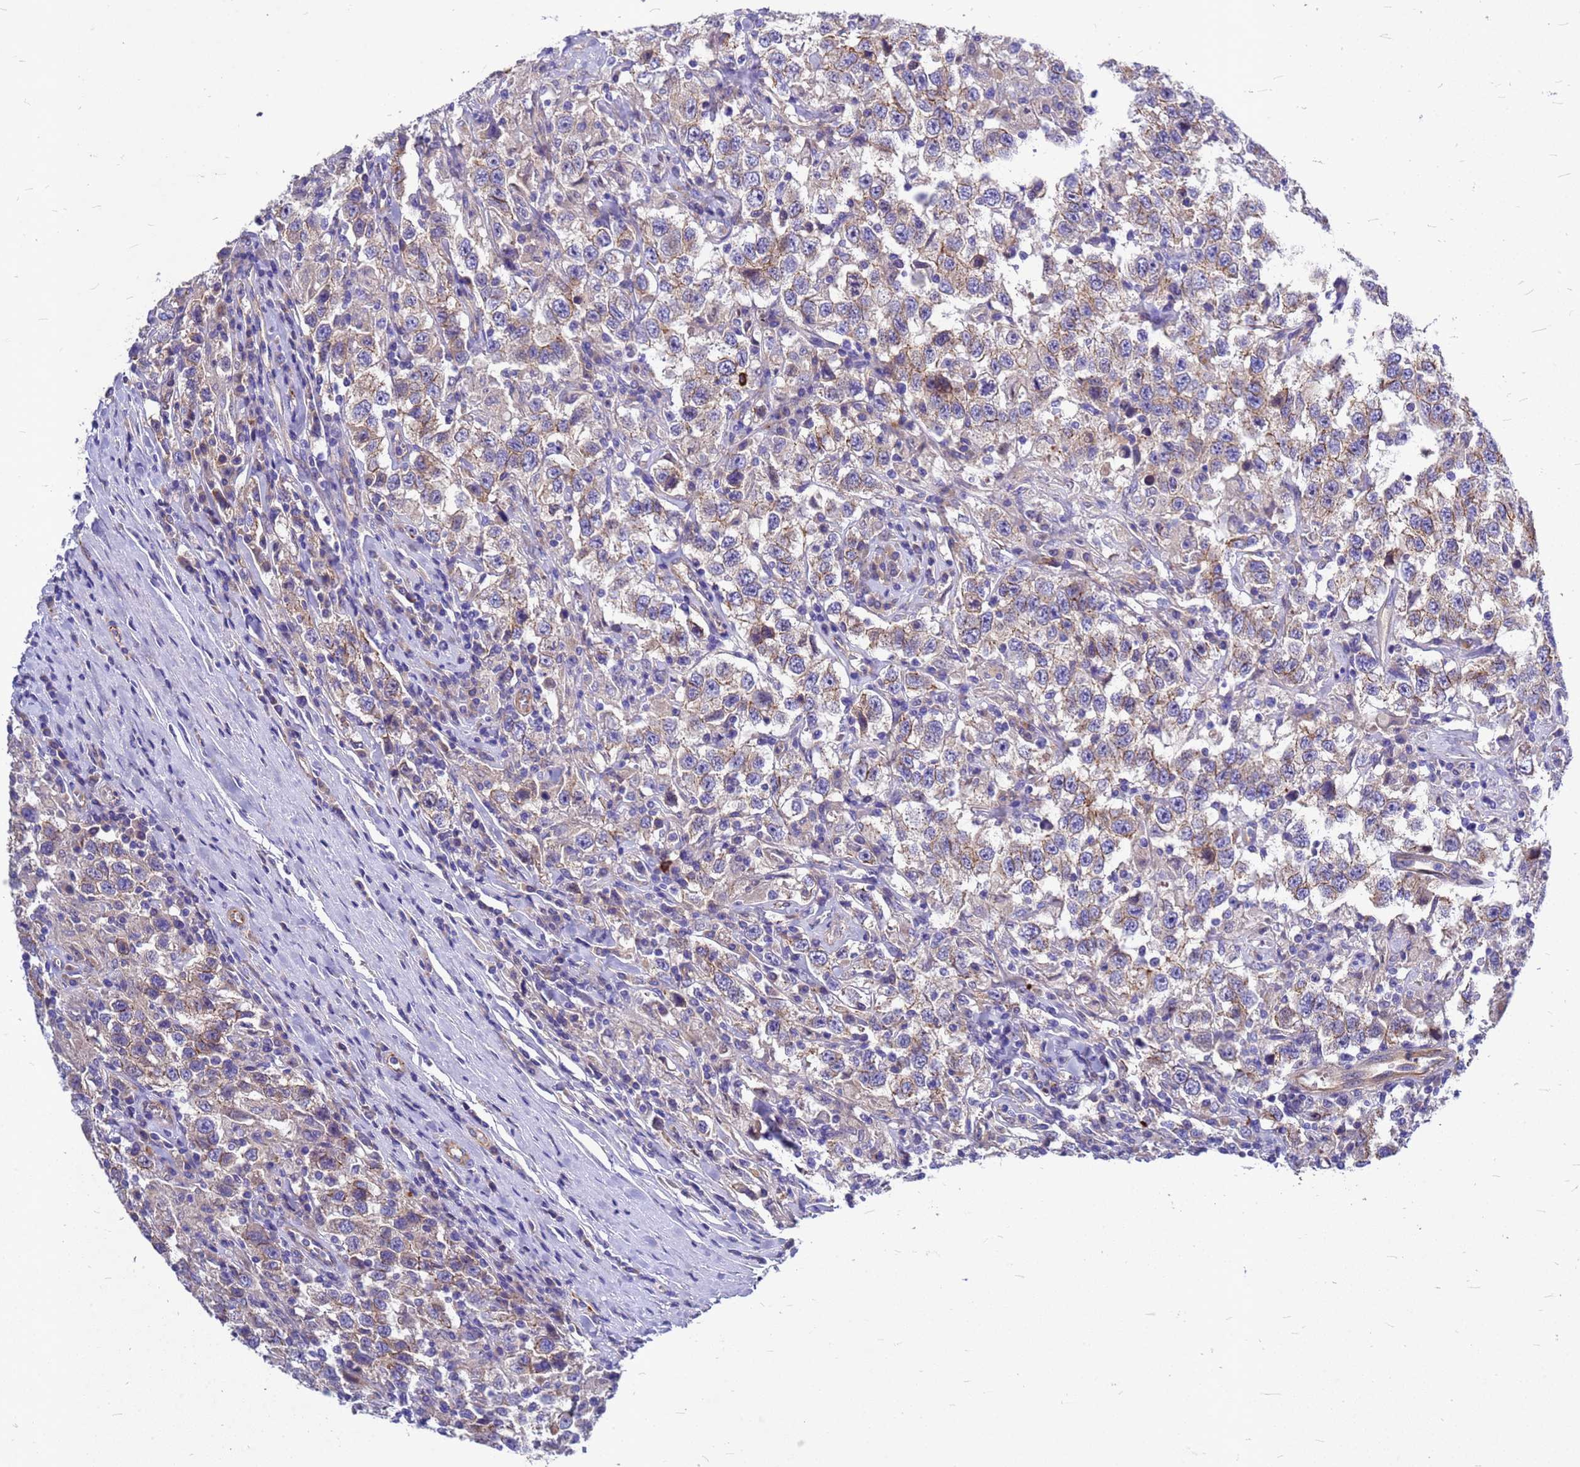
{"staining": {"intensity": "moderate", "quantity": "25%-75%", "location": "cytoplasmic/membranous"}, "tissue": "testis cancer", "cell_type": "Tumor cells", "image_type": "cancer", "snomed": [{"axis": "morphology", "description": "Seminoma, NOS"}, {"axis": "topography", "description": "Testis"}], "caption": "Approximately 25%-75% of tumor cells in testis seminoma show moderate cytoplasmic/membranous protein positivity as visualized by brown immunohistochemical staining.", "gene": "FBXW5", "patient": {"sex": "male", "age": 41}}